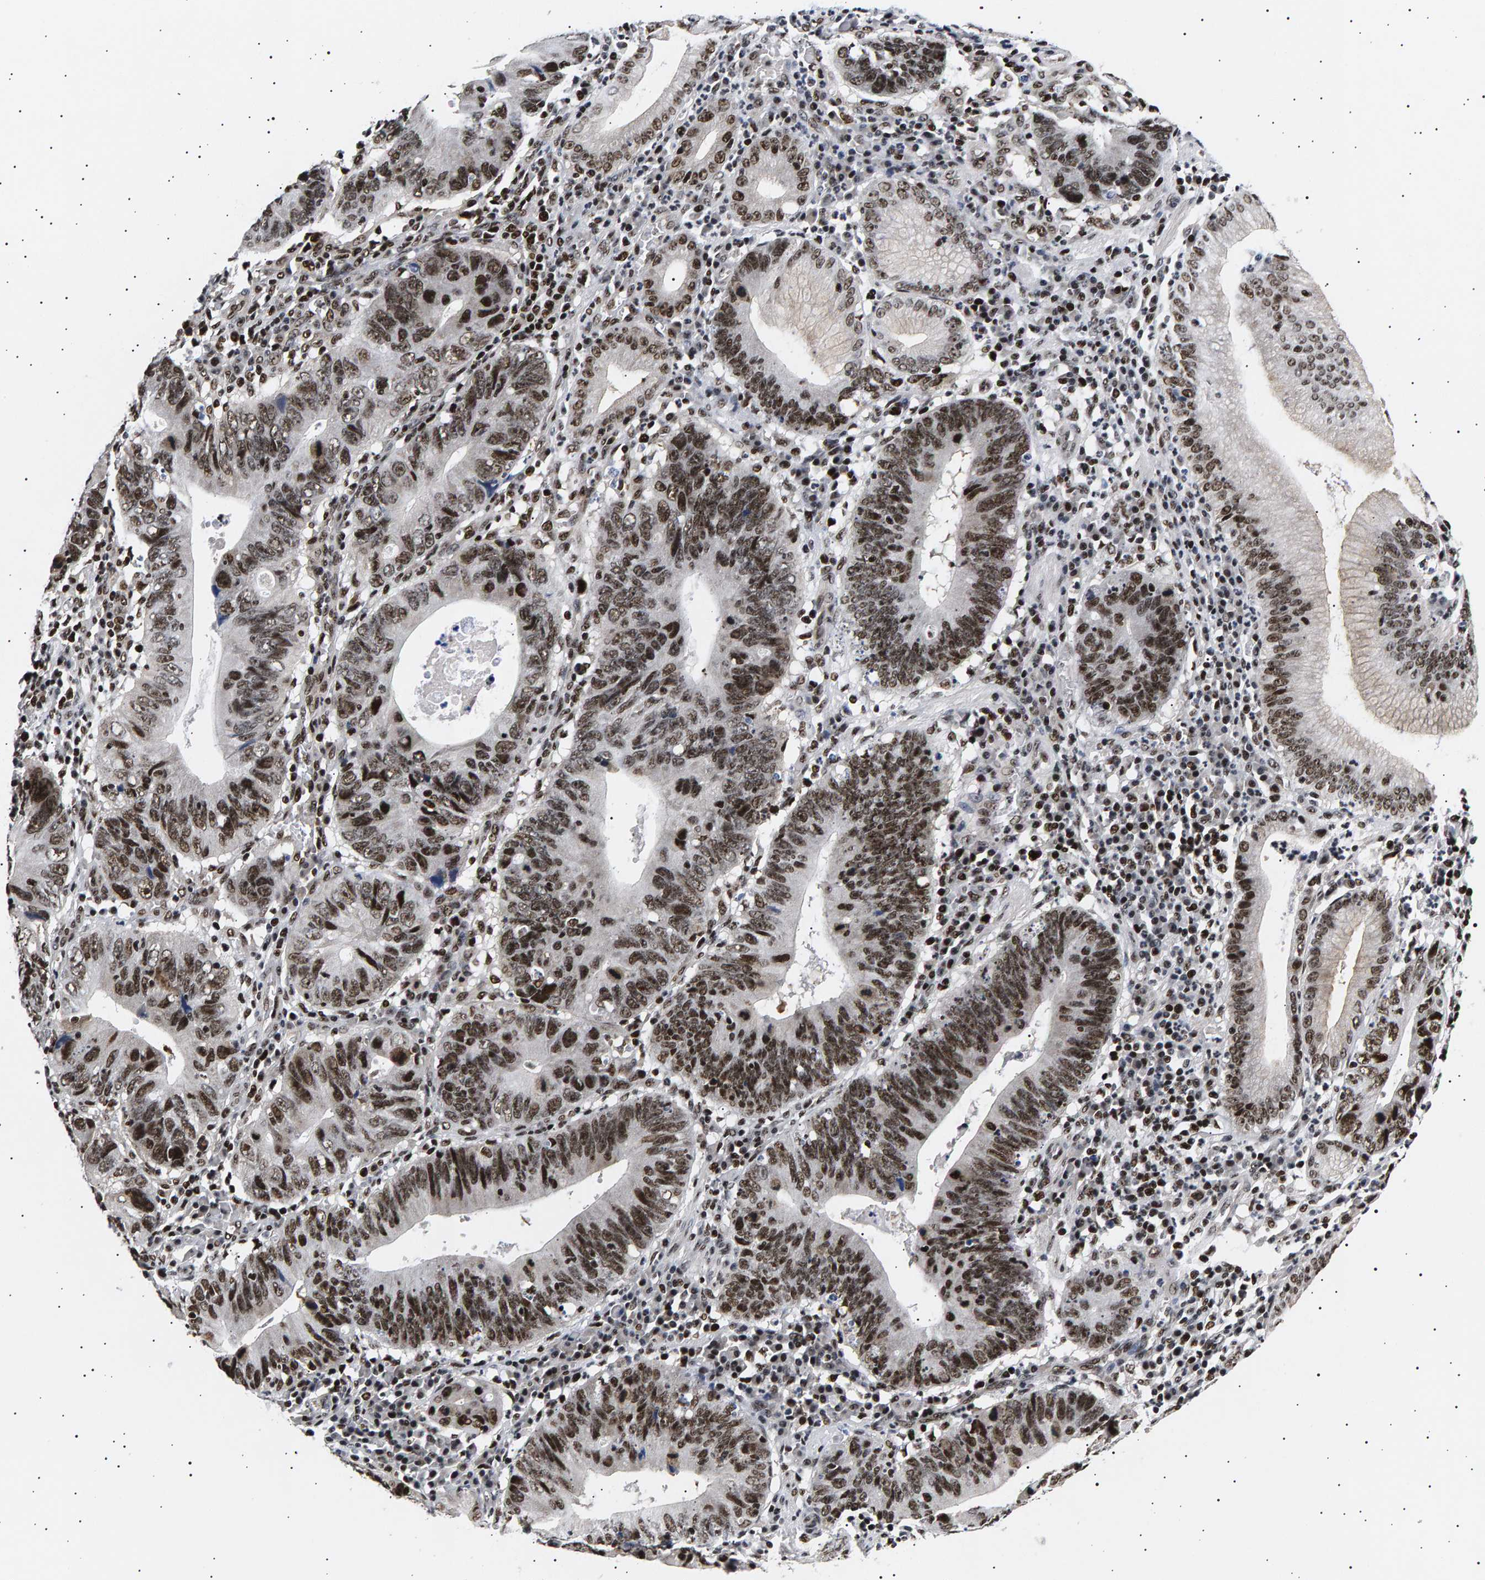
{"staining": {"intensity": "strong", "quantity": ">75%", "location": "nuclear"}, "tissue": "stomach cancer", "cell_type": "Tumor cells", "image_type": "cancer", "snomed": [{"axis": "morphology", "description": "Adenocarcinoma, NOS"}, {"axis": "topography", "description": "Stomach"}], "caption": "A brown stain shows strong nuclear staining of a protein in human stomach cancer (adenocarcinoma) tumor cells.", "gene": "ANKRD40", "patient": {"sex": "male", "age": 59}}